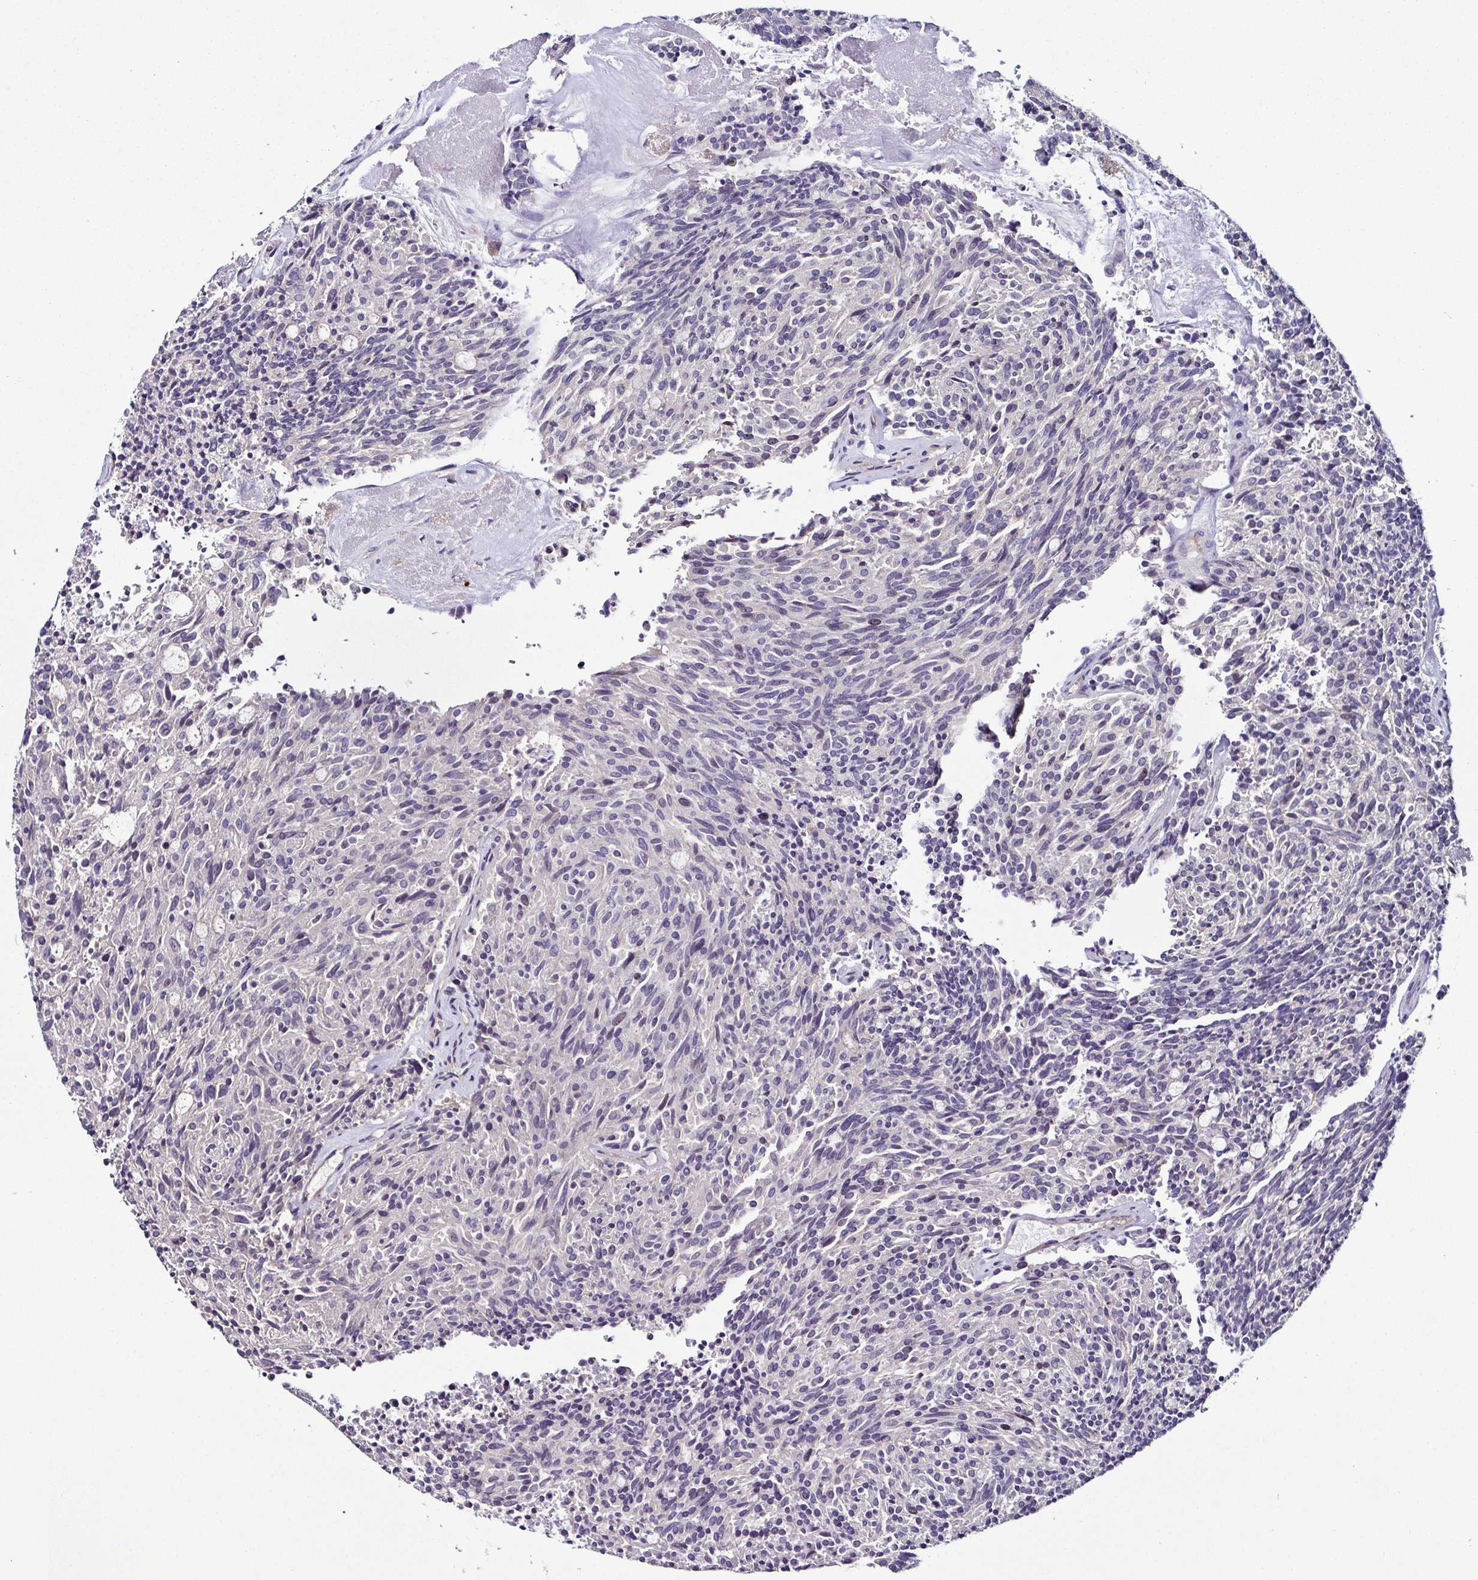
{"staining": {"intensity": "negative", "quantity": "none", "location": "none"}, "tissue": "carcinoid", "cell_type": "Tumor cells", "image_type": "cancer", "snomed": [{"axis": "morphology", "description": "Carcinoid, malignant, NOS"}, {"axis": "topography", "description": "Pancreas"}], "caption": "A photomicrograph of human carcinoid is negative for staining in tumor cells. The staining is performed using DAB (3,3'-diaminobenzidine) brown chromogen with nuclei counter-stained in using hematoxylin.", "gene": "LMOD2", "patient": {"sex": "female", "age": 54}}